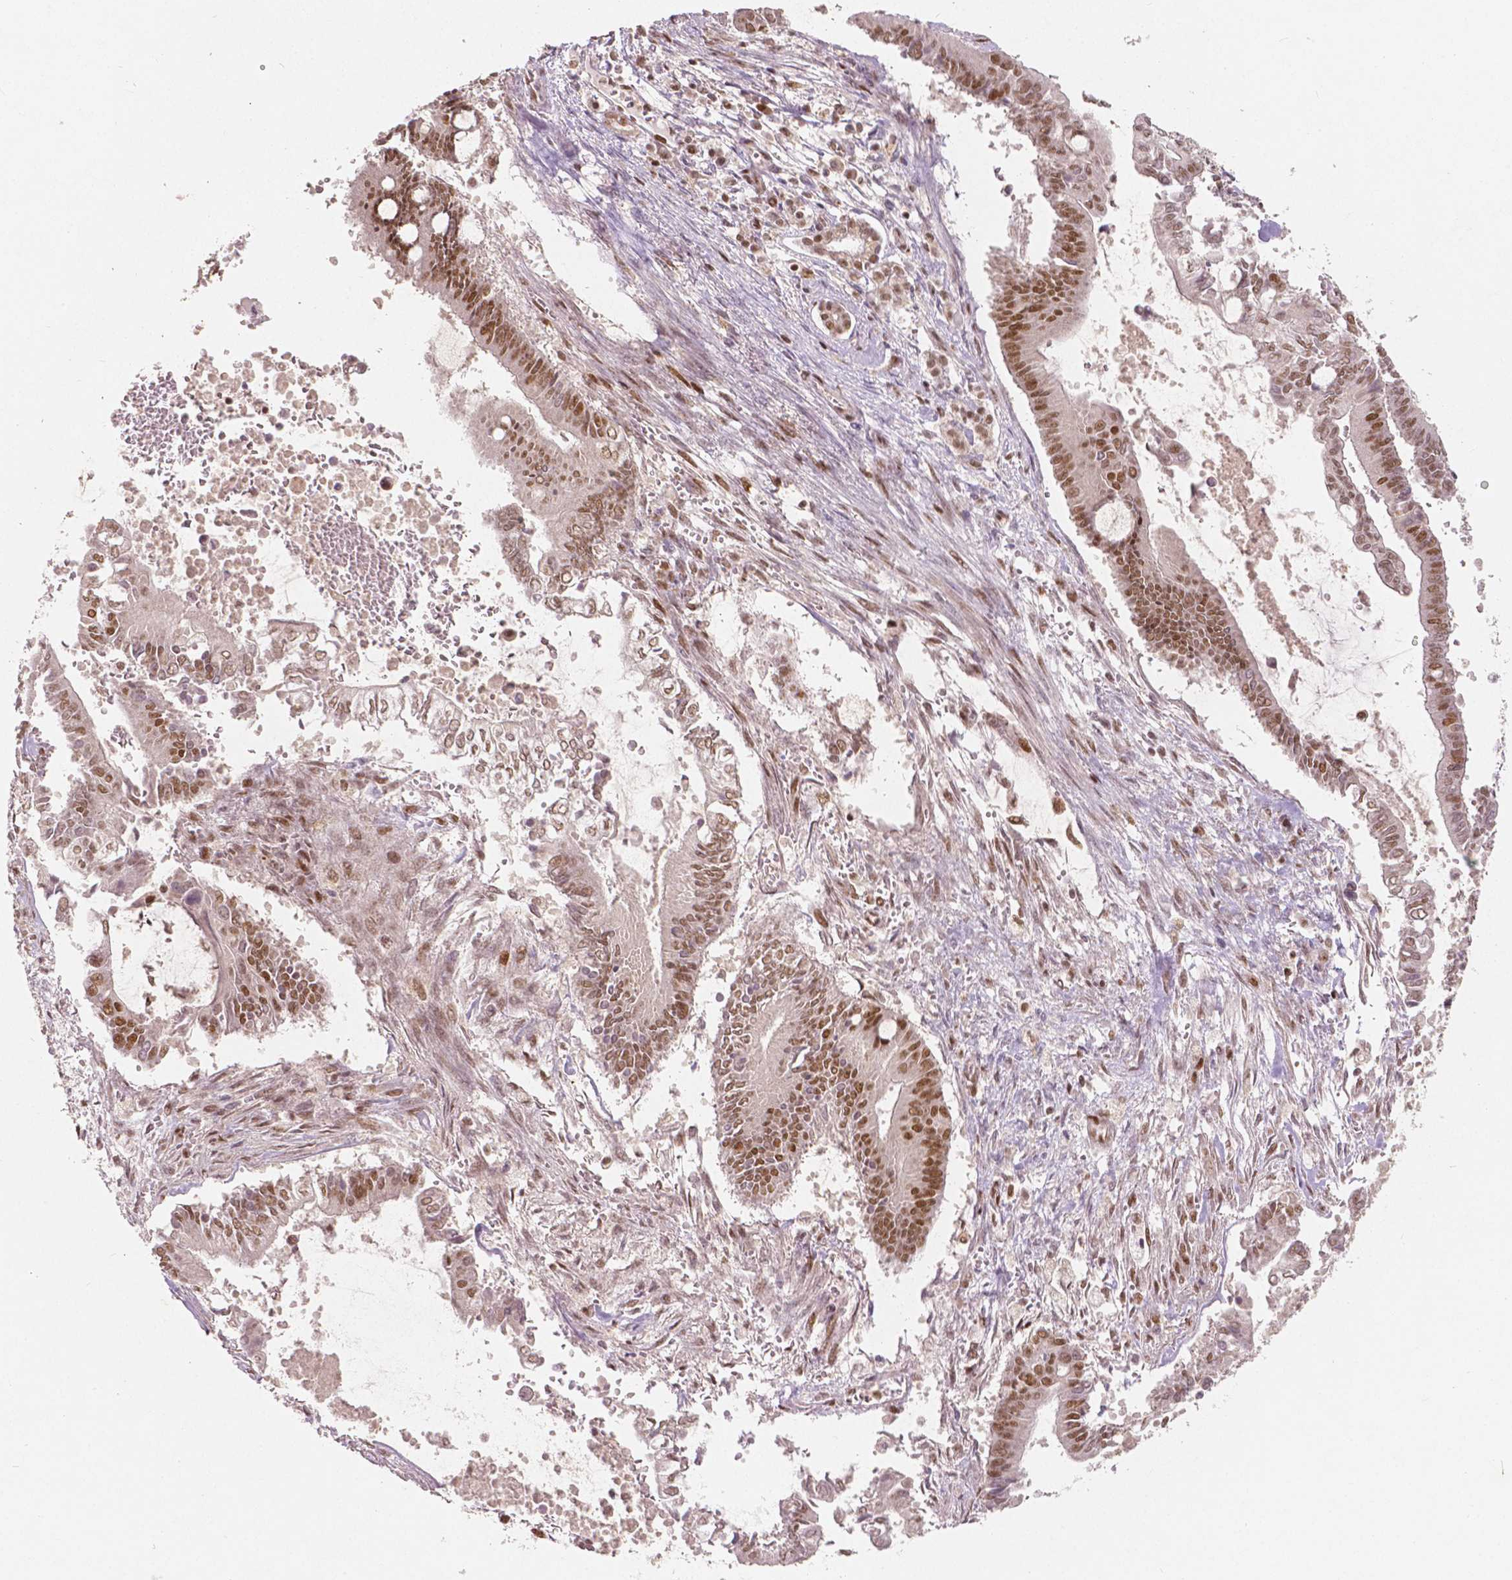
{"staining": {"intensity": "moderate", "quantity": ">75%", "location": "nuclear"}, "tissue": "pancreatic cancer", "cell_type": "Tumor cells", "image_type": "cancer", "snomed": [{"axis": "morphology", "description": "Adenocarcinoma, NOS"}, {"axis": "topography", "description": "Pancreas"}], "caption": "DAB (3,3'-diaminobenzidine) immunohistochemical staining of human pancreatic cancer (adenocarcinoma) exhibits moderate nuclear protein staining in approximately >75% of tumor cells.", "gene": "NSD2", "patient": {"sex": "male", "age": 68}}